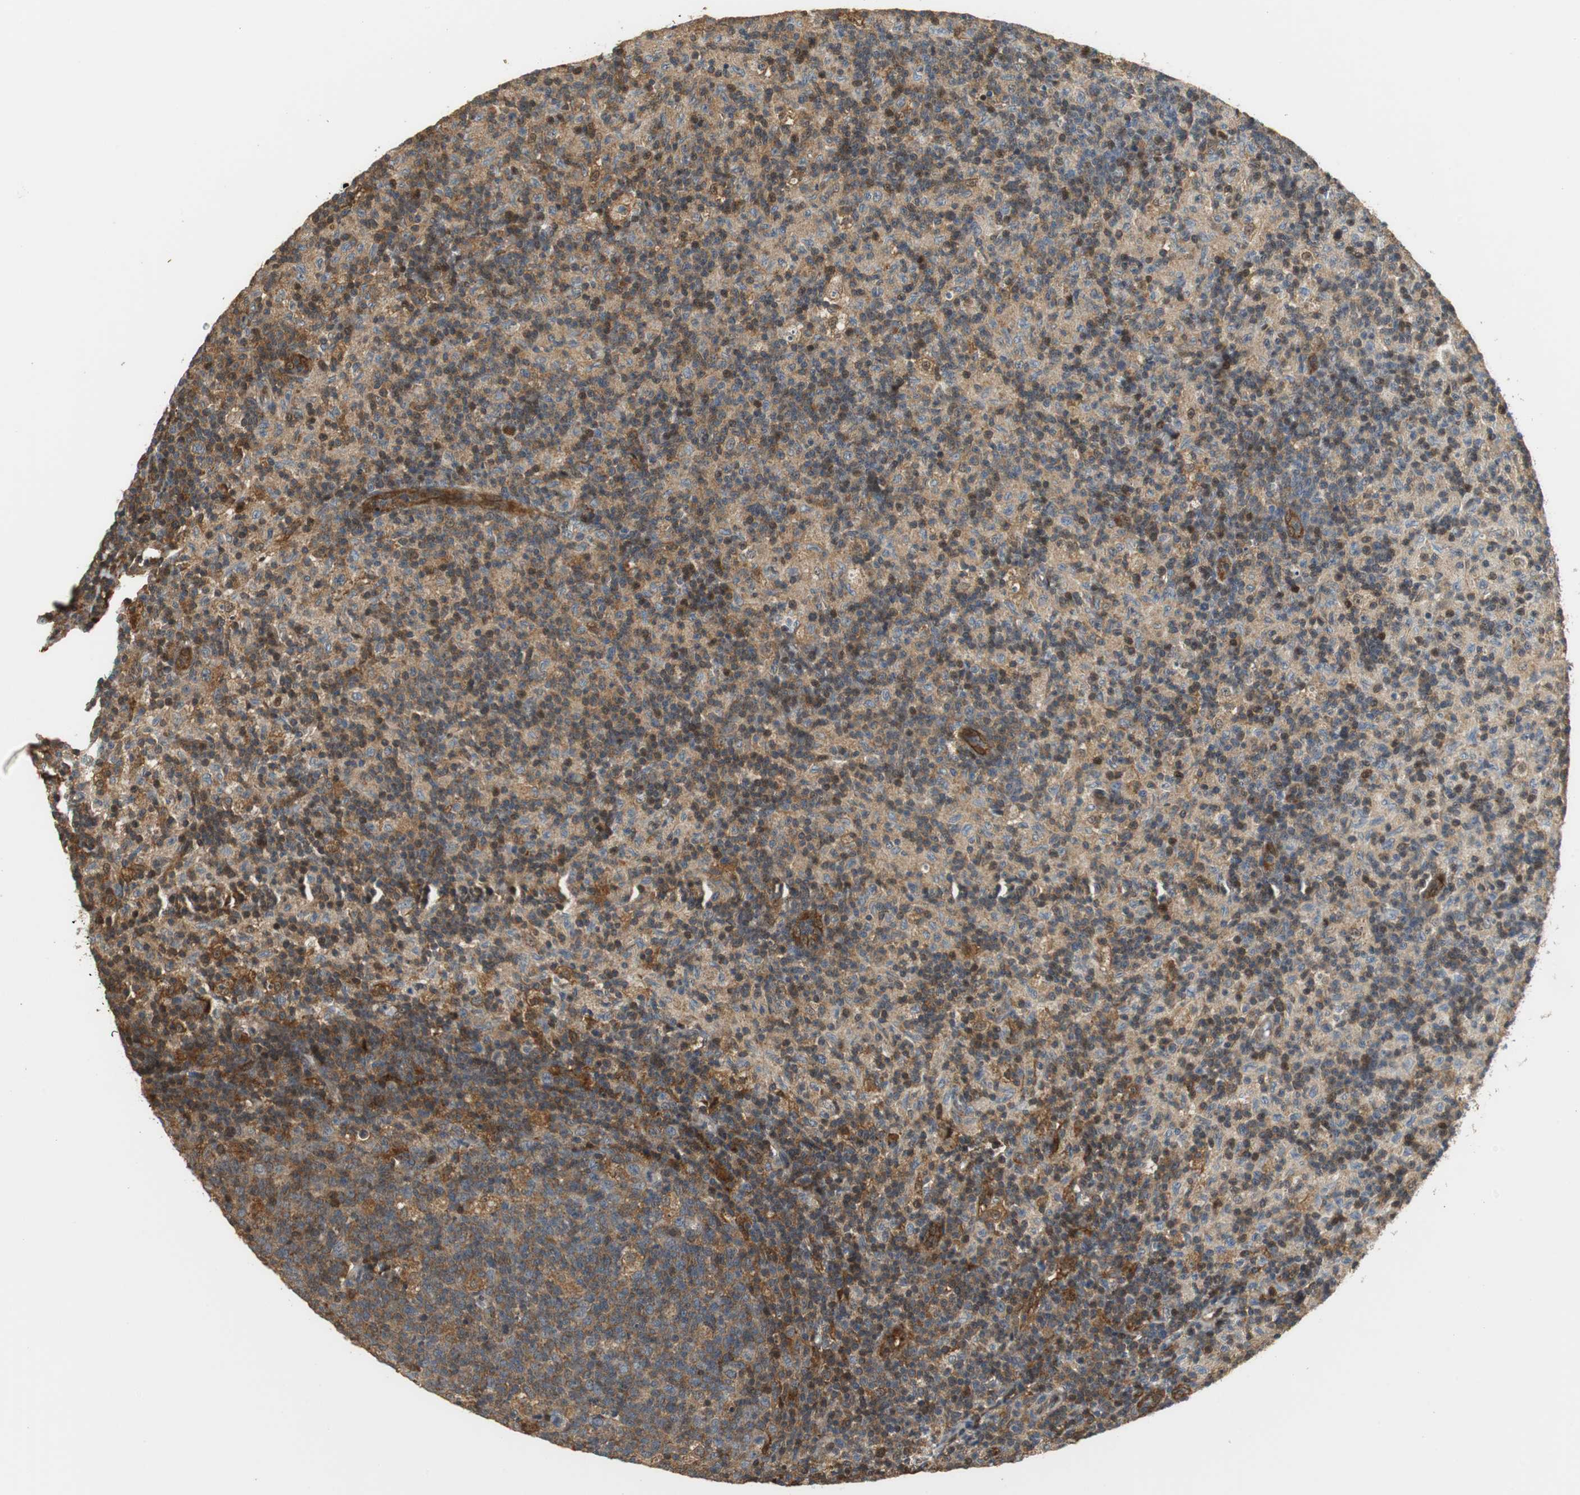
{"staining": {"intensity": "strong", "quantity": ">75%", "location": "cytoplasmic/membranous"}, "tissue": "lymph node", "cell_type": "Germinal center cells", "image_type": "normal", "snomed": [{"axis": "morphology", "description": "Normal tissue, NOS"}, {"axis": "morphology", "description": "Inflammation, NOS"}, {"axis": "topography", "description": "Lymph node"}], "caption": "Immunohistochemistry (IHC) of benign lymph node shows high levels of strong cytoplasmic/membranous staining in about >75% of germinal center cells.", "gene": "GSDMD", "patient": {"sex": "male", "age": 55}}